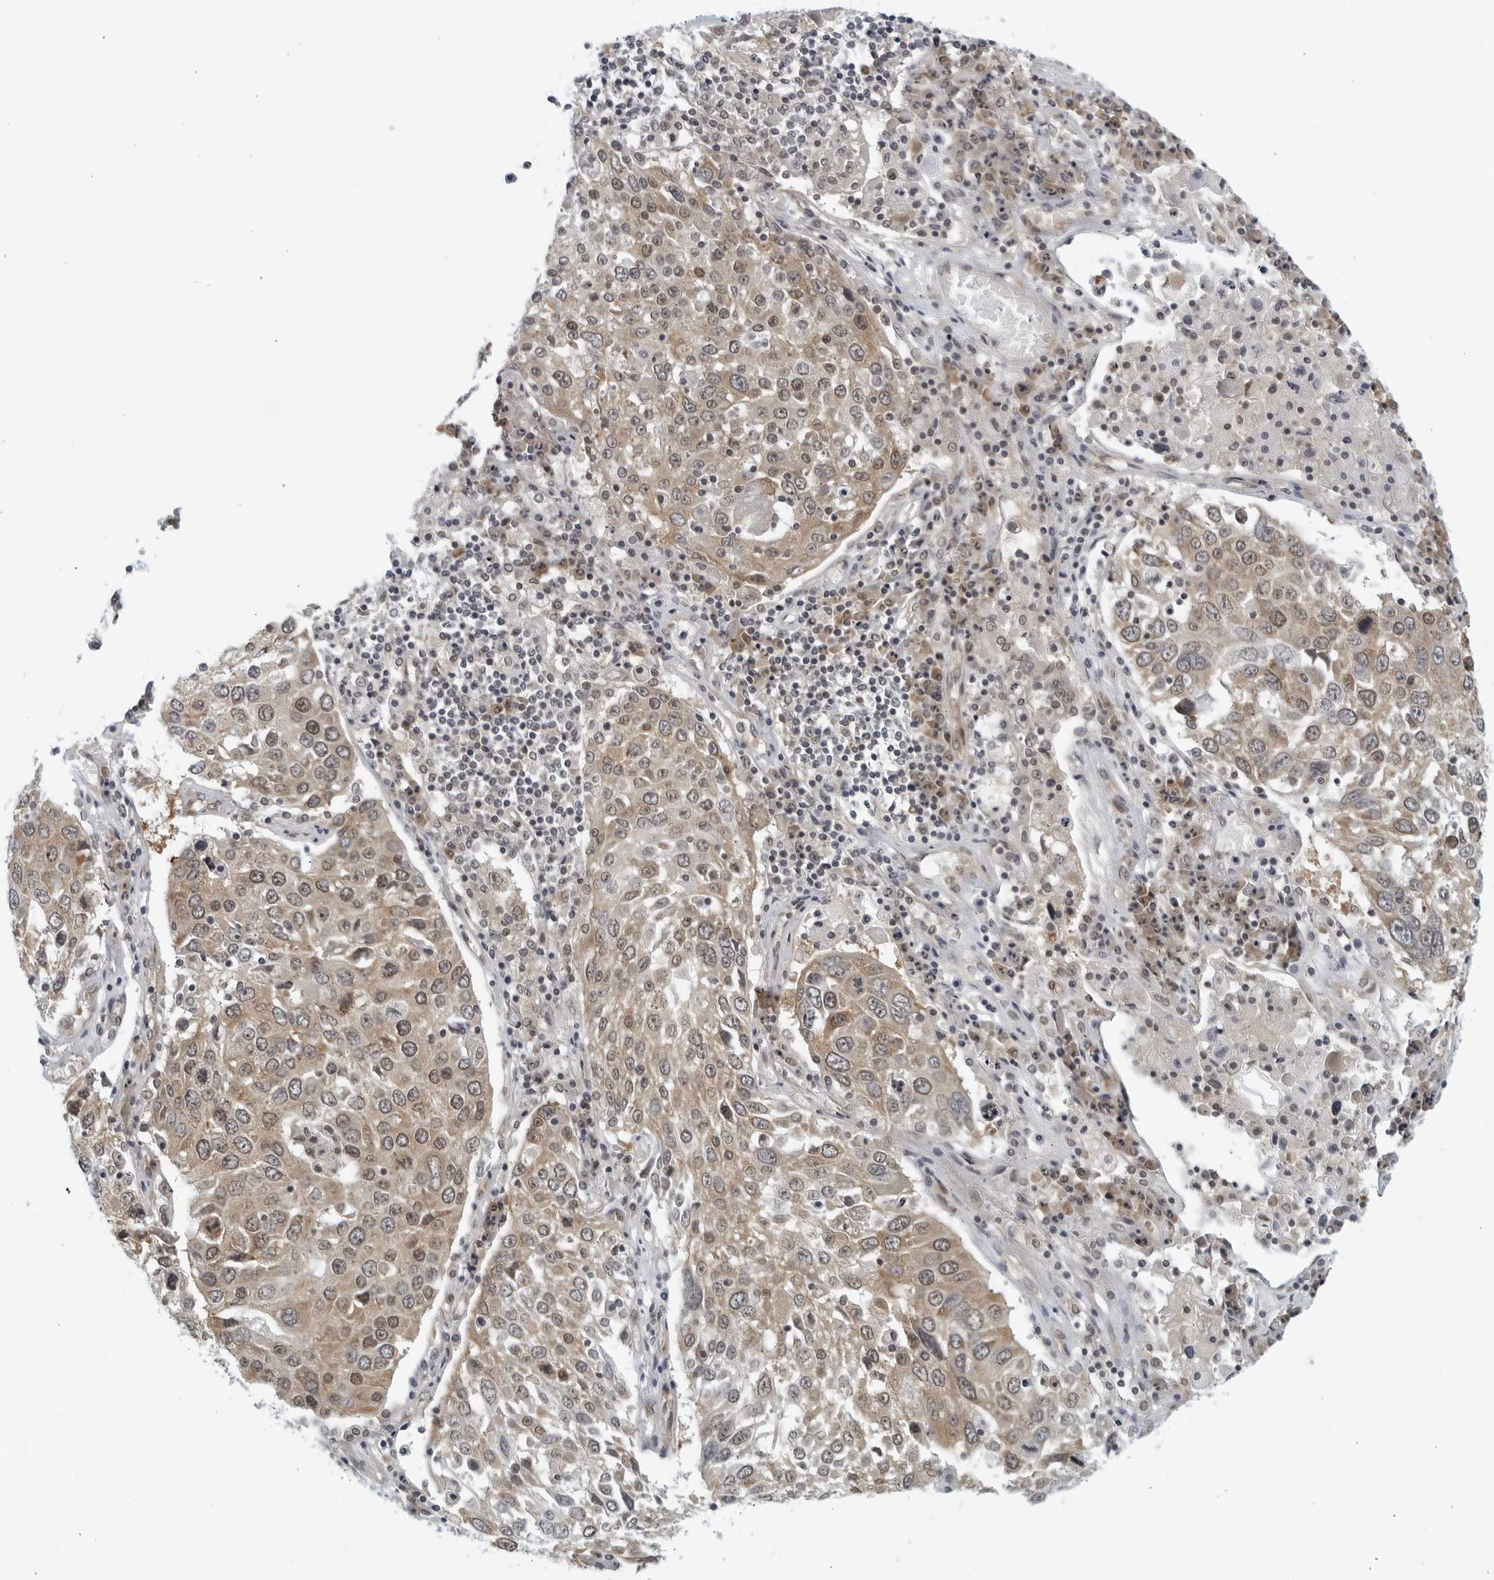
{"staining": {"intensity": "weak", "quantity": "25%-75%", "location": "cytoplasmic/membranous,nuclear"}, "tissue": "lung cancer", "cell_type": "Tumor cells", "image_type": "cancer", "snomed": [{"axis": "morphology", "description": "Squamous cell carcinoma, NOS"}, {"axis": "topography", "description": "Lung"}], "caption": "A low amount of weak cytoplasmic/membranous and nuclear staining is appreciated in about 25%-75% of tumor cells in lung cancer (squamous cell carcinoma) tissue. (Brightfield microscopy of DAB IHC at high magnification).", "gene": "RC3H1", "patient": {"sex": "male", "age": 65}}